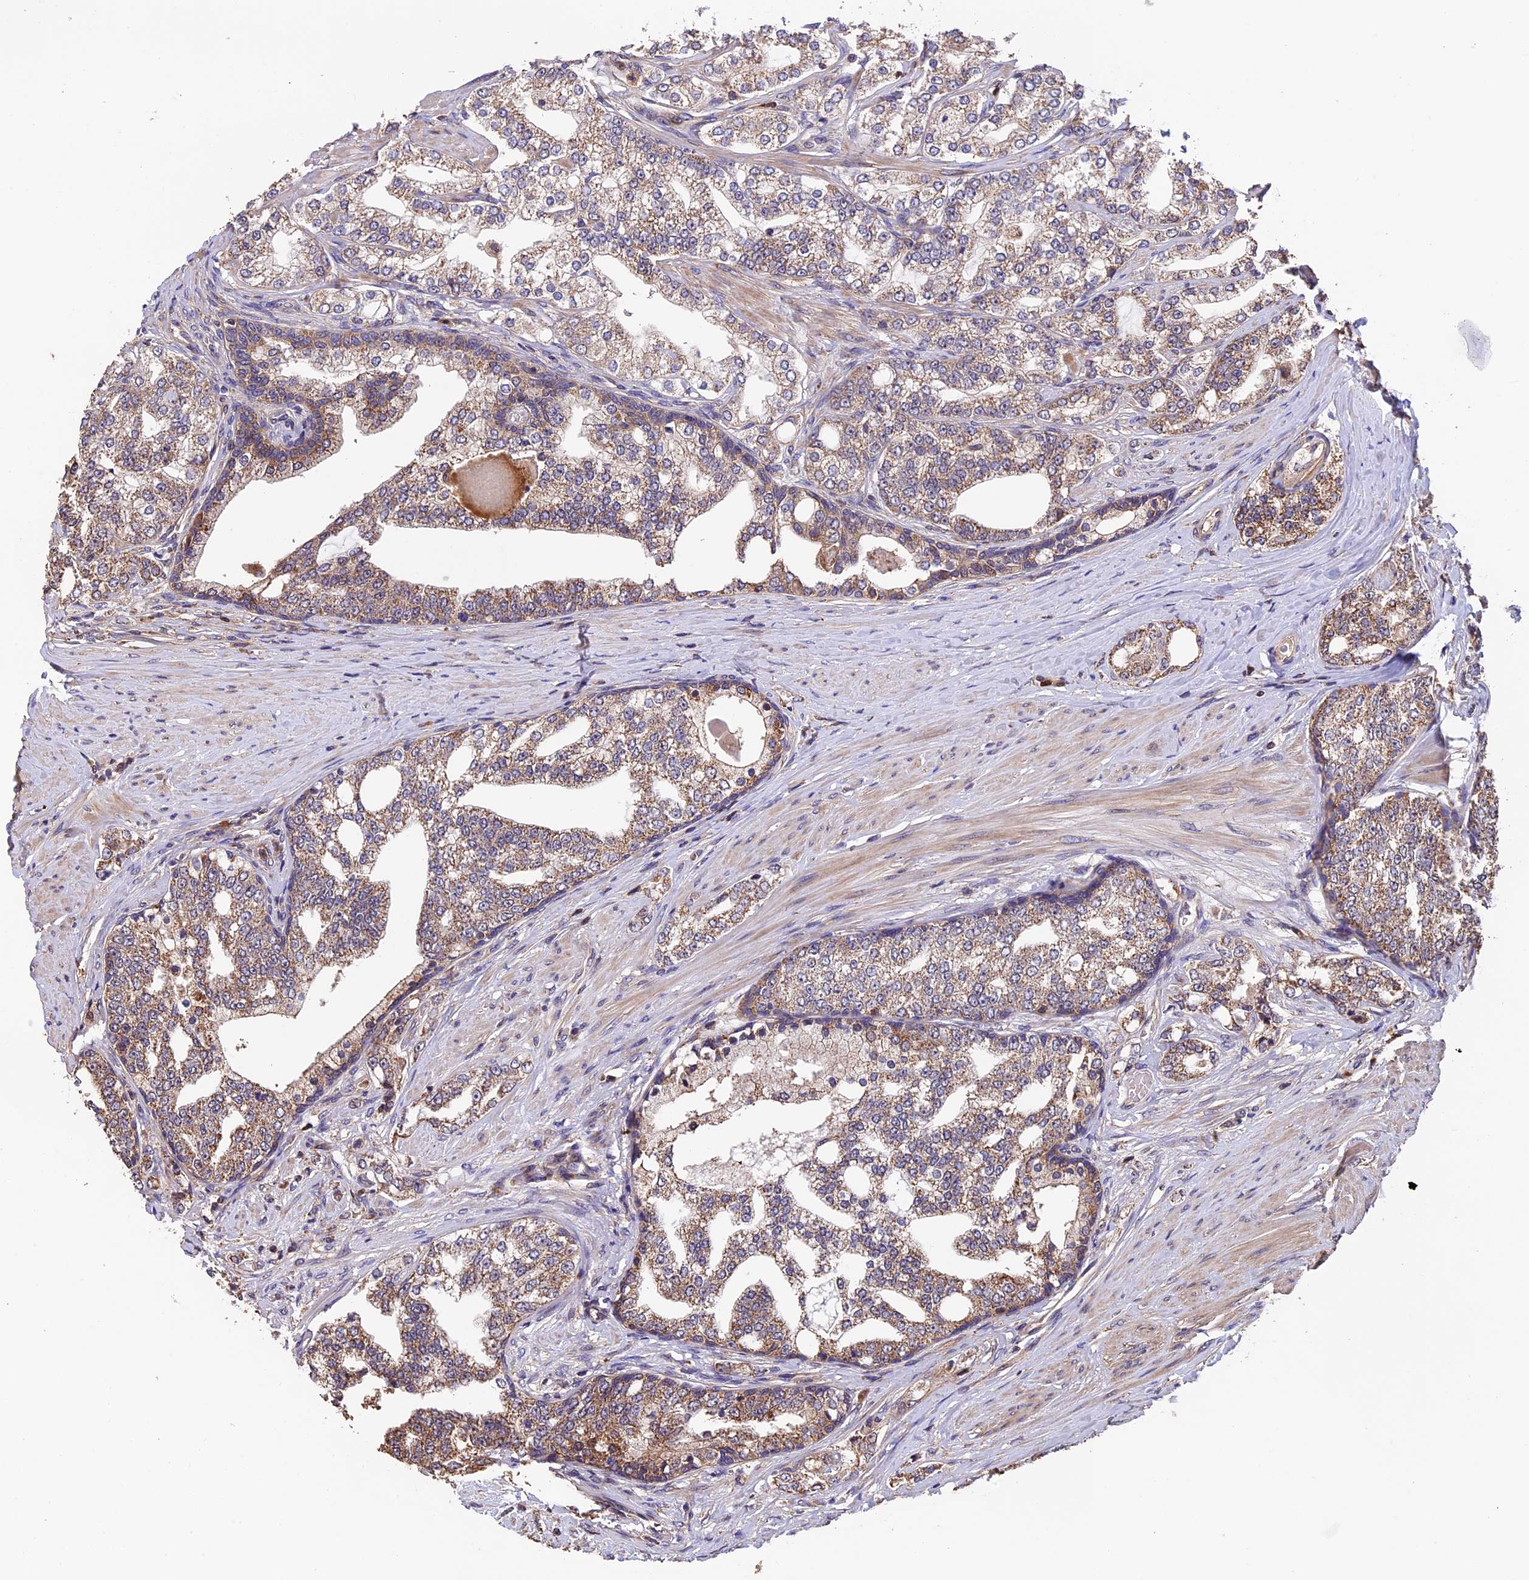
{"staining": {"intensity": "moderate", "quantity": ">75%", "location": "cytoplasmic/membranous"}, "tissue": "prostate cancer", "cell_type": "Tumor cells", "image_type": "cancer", "snomed": [{"axis": "morphology", "description": "Adenocarcinoma, High grade"}, {"axis": "topography", "description": "Prostate"}], "caption": "Human prostate cancer (adenocarcinoma (high-grade)) stained with a protein marker exhibits moderate staining in tumor cells.", "gene": "PKD2L2", "patient": {"sex": "male", "age": 64}}